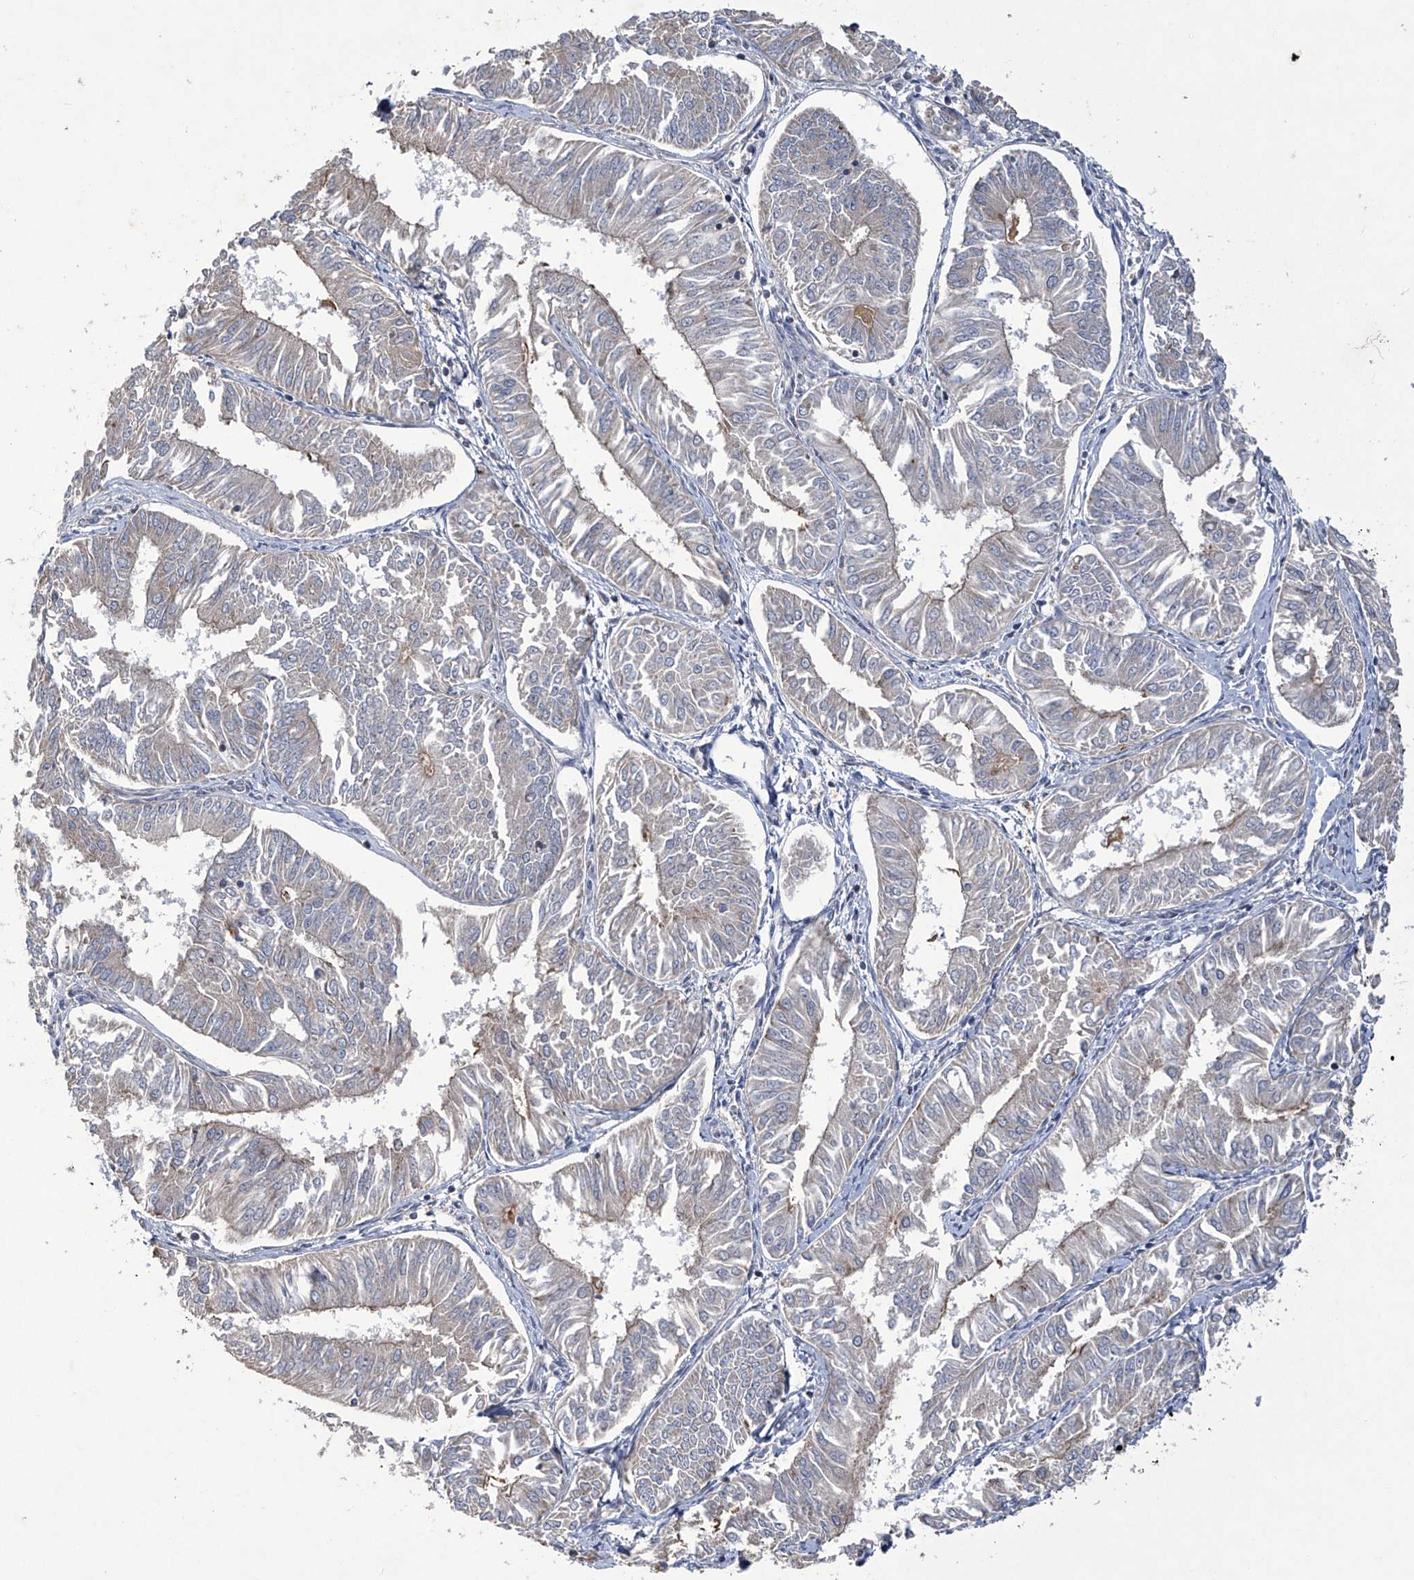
{"staining": {"intensity": "weak", "quantity": "<25%", "location": "cytoplasmic/membranous"}, "tissue": "endometrial cancer", "cell_type": "Tumor cells", "image_type": "cancer", "snomed": [{"axis": "morphology", "description": "Adenocarcinoma, NOS"}, {"axis": "topography", "description": "Endometrium"}], "caption": "Tumor cells are negative for protein expression in human endometrial cancer. (DAB (3,3'-diaminobenzidine) IHC, high magnification).", "gene": "TRIM60", "patient": {"sex": "female", "age": 58}}